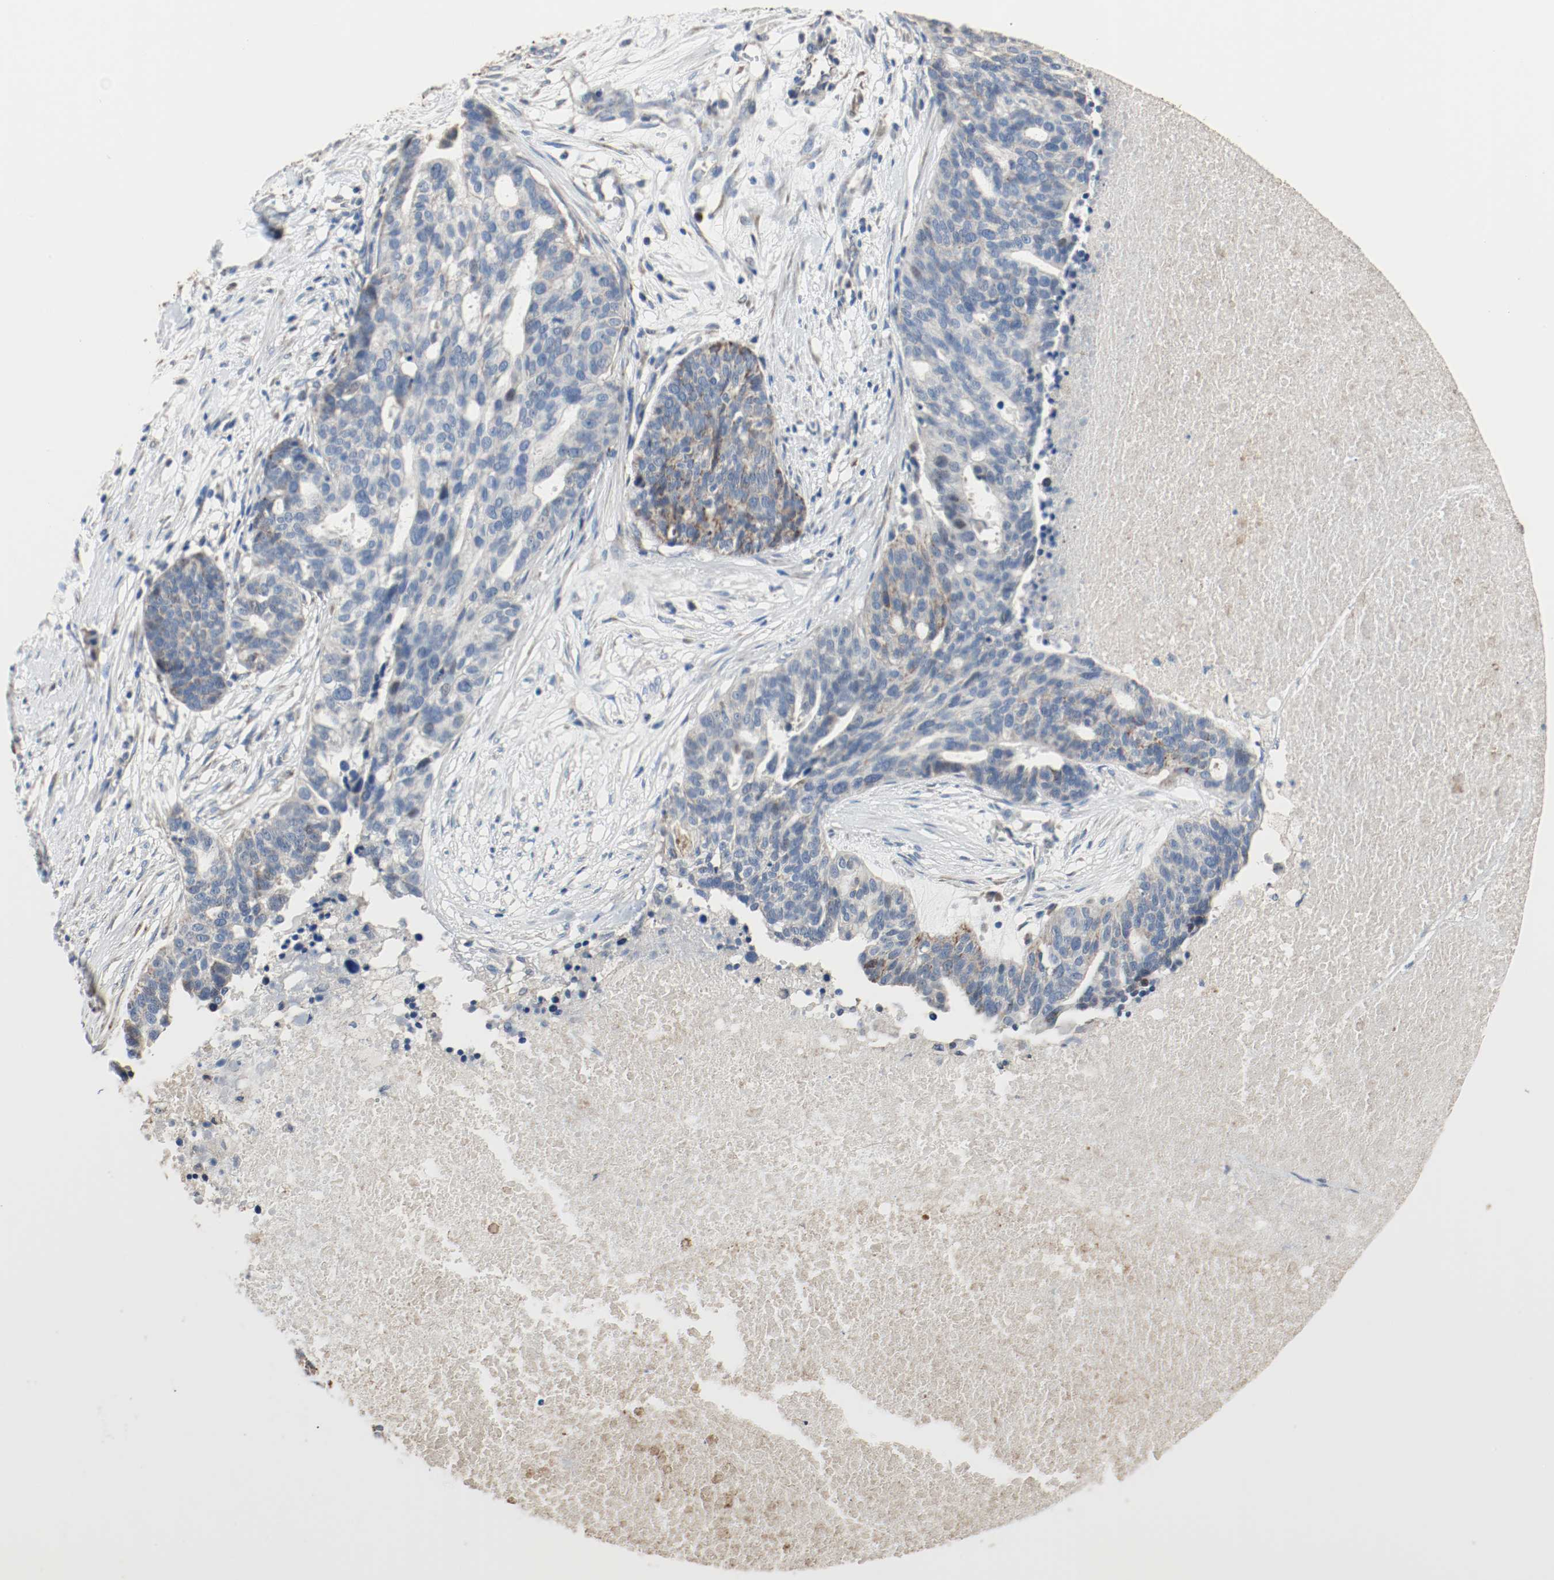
{"staining": {"intensity": "moderate", "quantity": "25%-75%", "location": "cytoplasmic/membranous"}, "tissue": "ovarian cancer", "cell_type": "Tumor cells", "image_type": "cancer", "snomed": [{"axis": "morphology", "description": "Cystadenocarcinoma, serous, NOS"}, {"axis": "topography", "description": "Ovary"}], "caption": "Ovarian serous cystadenocarcinoma was stained to show a protein in brown. There is medium levels of moderate cytoplasmic/membranous staining in approximately 25%-75% of tumor cells.", "gene": "ALDH4A1", "patient": {"sex": "female", "age": 59}}